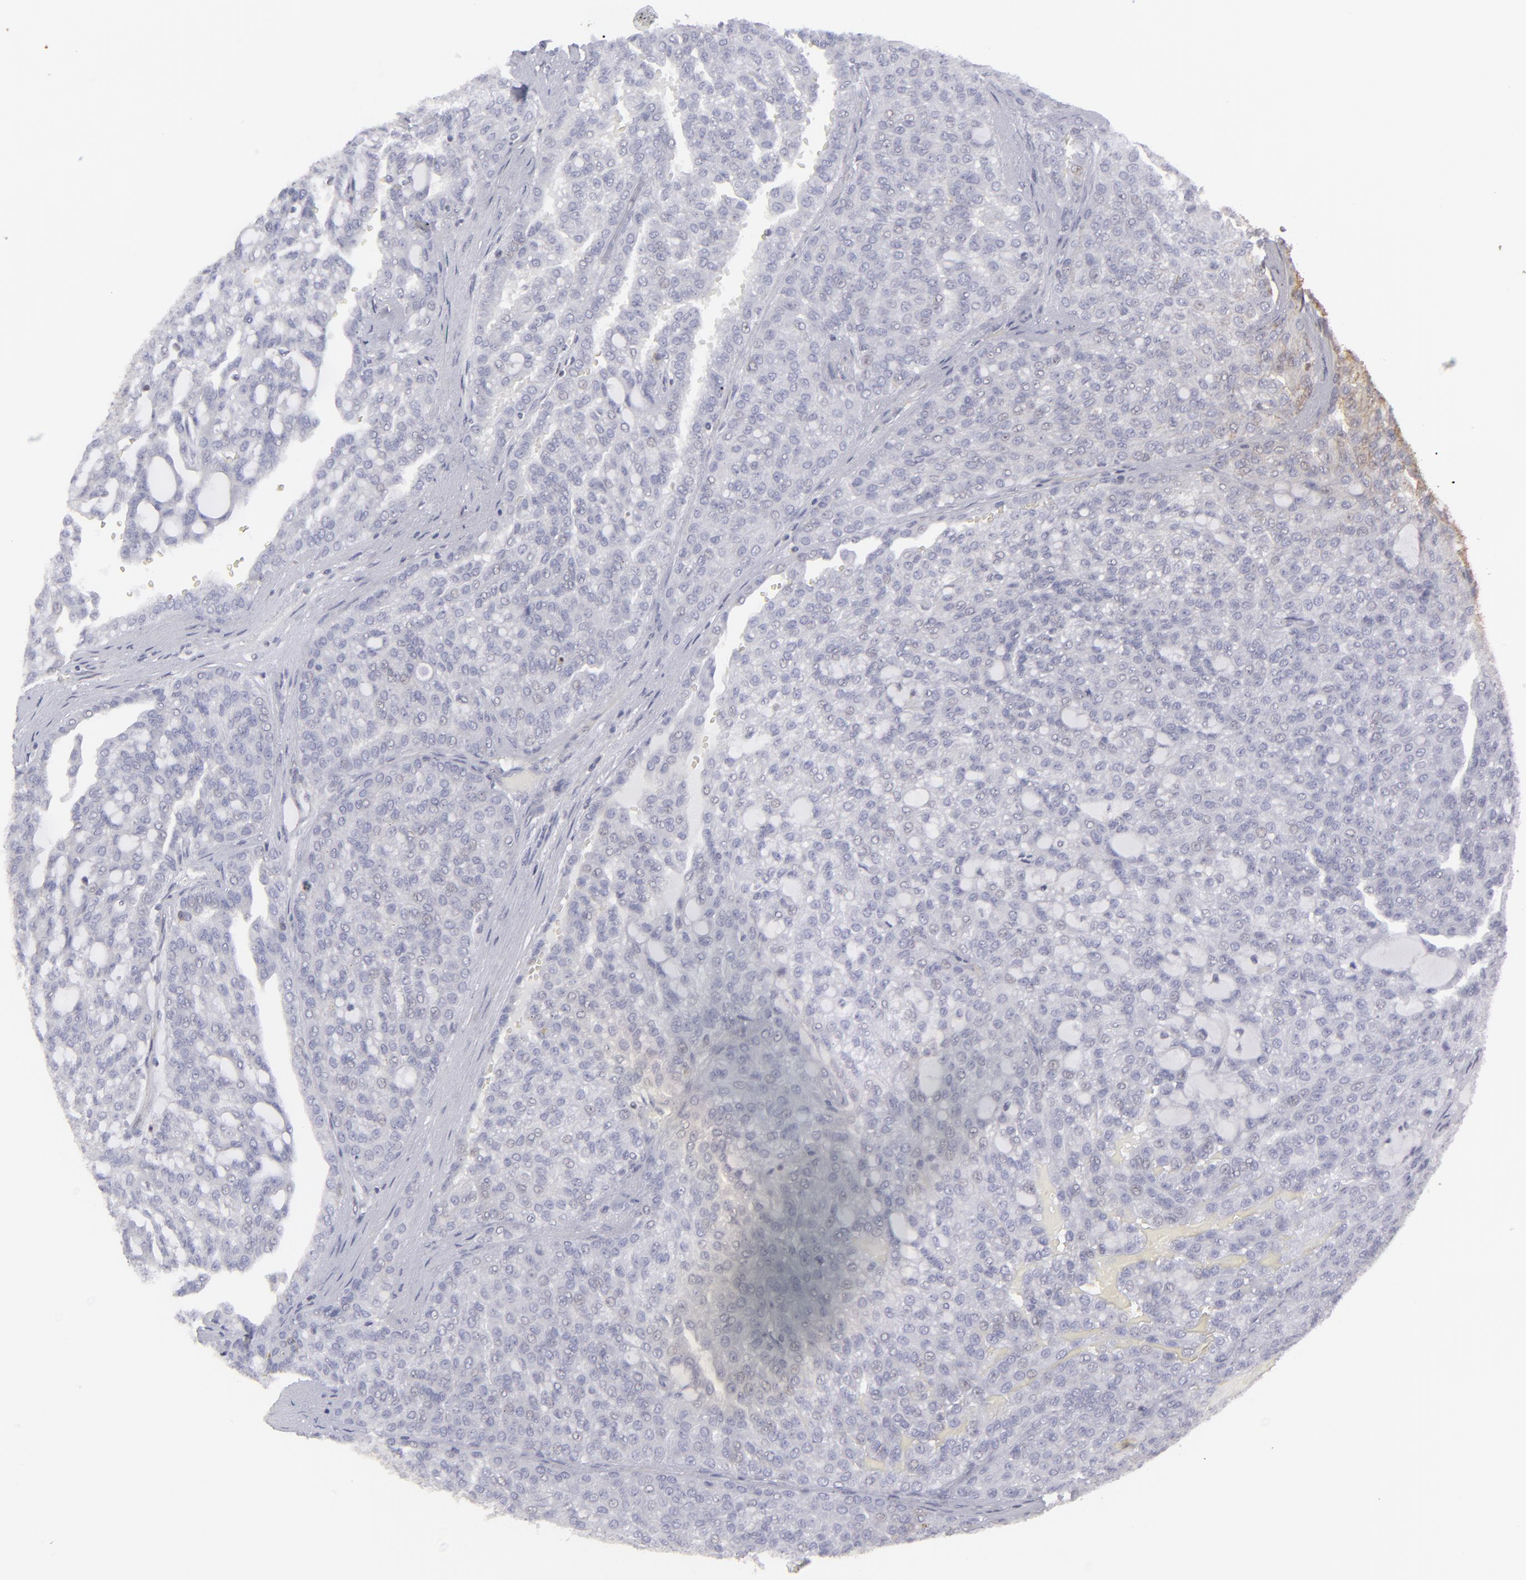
{"staining": {"intensity": "weak", "quantity": ">75%", "location": "cytoplasmic/membranous"}, "tissue": "renal cancer", "cell_type": "Tumor cells", "image_type": "cancer", "snomed": [{"axis": "morphology", "description": "Adenocarcinoma, NOS"}, {"axis": "topography", "description": "Kidney"}], "caption": "Approximately >75% of tumor cells in renal cancer (adenocarcinoma) exhibit weak cytoplasmic/membranous protein positivity as visualized by brown immunohistochemical staining.", "gene": "ACTB", "patient": {"sex": "male", "age": 63}}